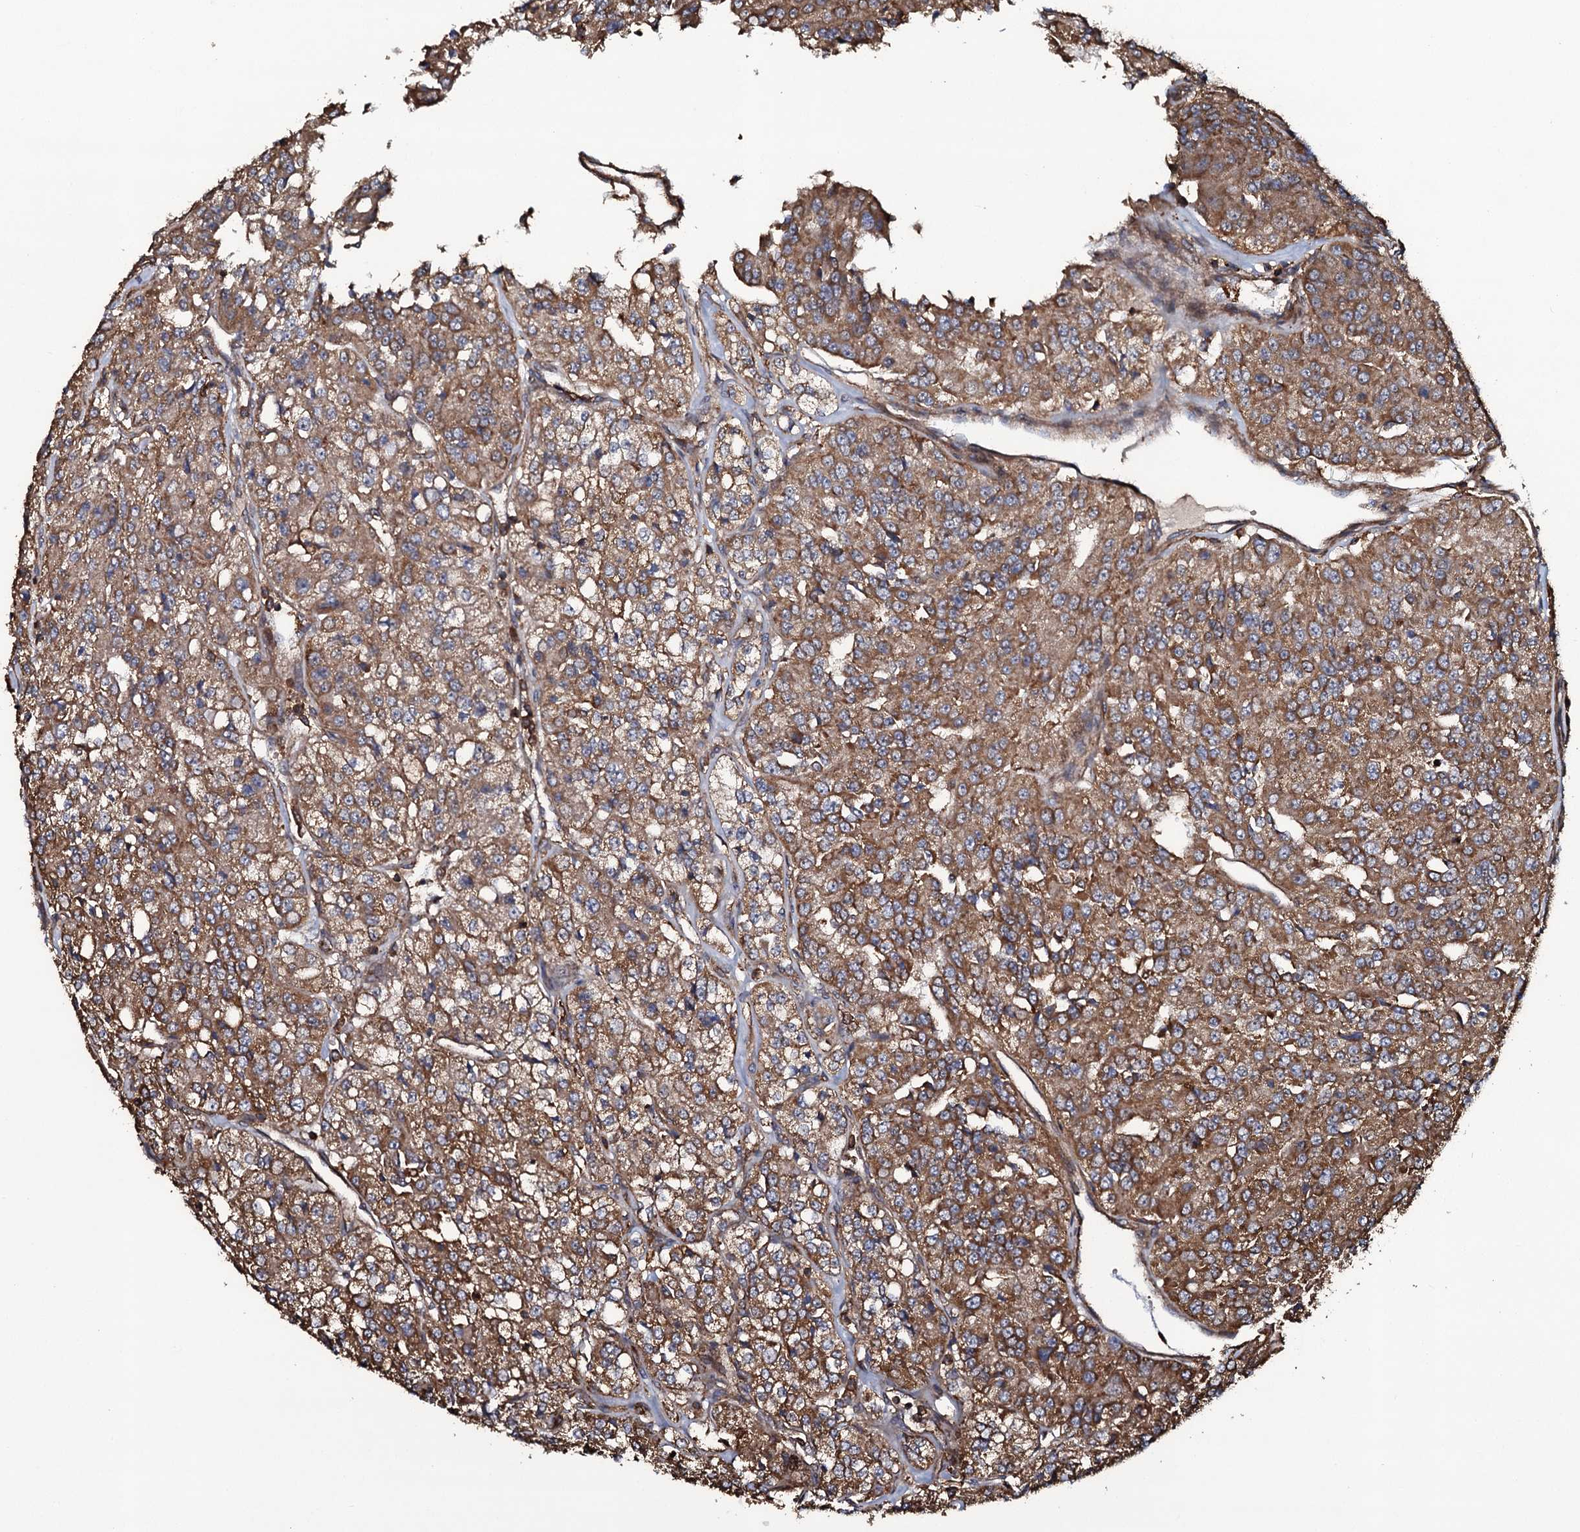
{"staining": {"intensity": "moderate", "quantity": ">75%", "location": "cytoplasmic/membranous"}, "tissue": "renal cancer", "cell_type": "Tumor cells", "image_type": "cancer", "snomed": [{"axis": "morphology", "description": "Adenocarcinoma, NOS"}, {"axis": "topography", "description": "Kidney"}], "caption": "Moderate cytoplasmic/membranous positivity for a protein is seen in approximately >75% of tumor cells of adenocarcinoma (renal) using immunohistochemistry (IHC).", "gene": "VWA8", "patient": {"sex": "female", "age": 63}}